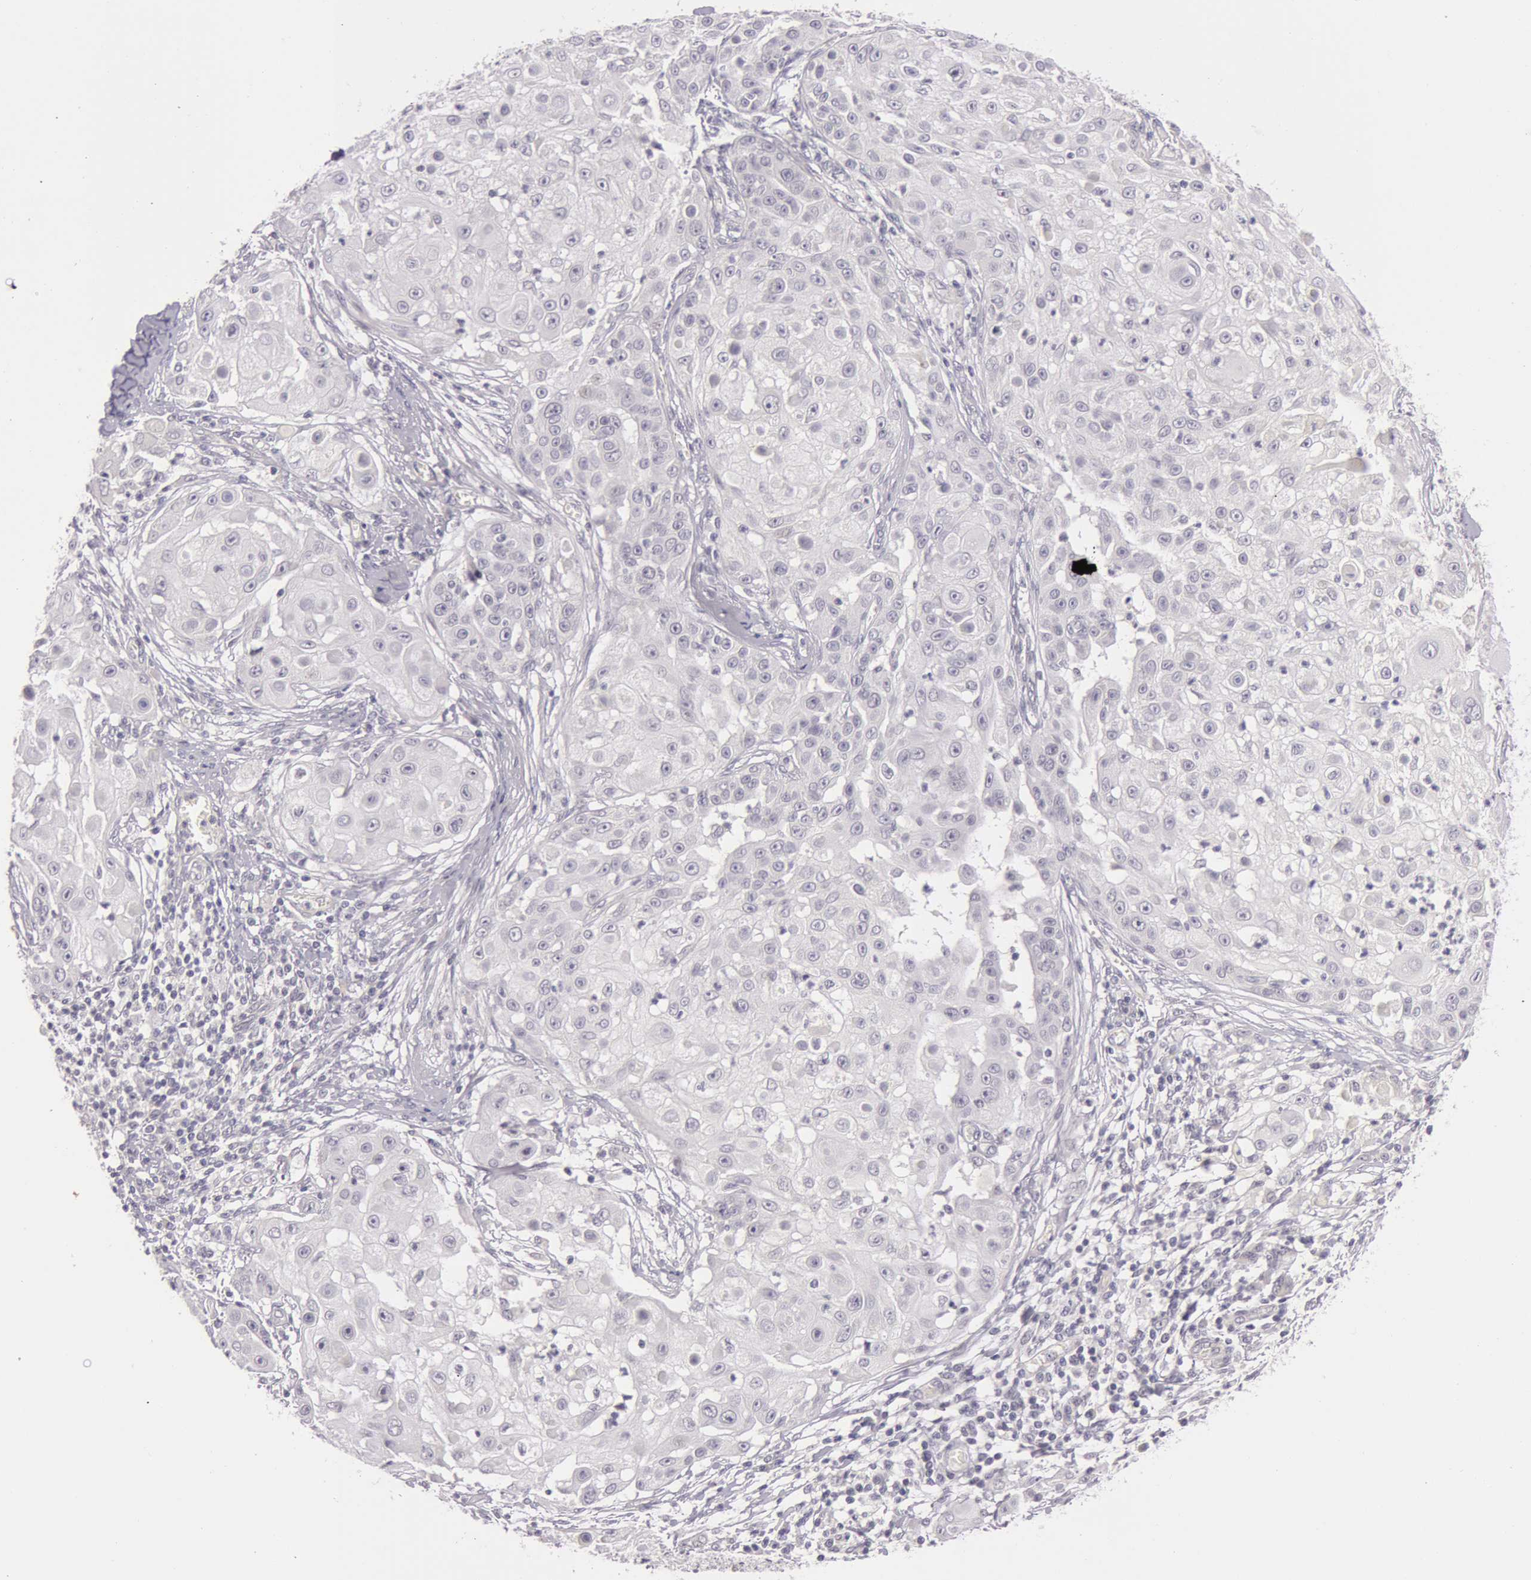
{"staining": {"intensity": "negative", "quantity": "none", "location": "none"}, "tissue": "skin cancer", "cell_type": "Tumor cells", "image_type": "cancer", "snomed": [{"axis": "morphology", "description": "Squamous cell carcinoma, NOS"}, {"axis": "topography", "description": "Skin"}], "caption": "Tumor cells show no significant protein staining in skin cancer (squamous cell carcinoma).", "gene": "RBMY1F", "patient": {"sex": "female", "age": 57}}